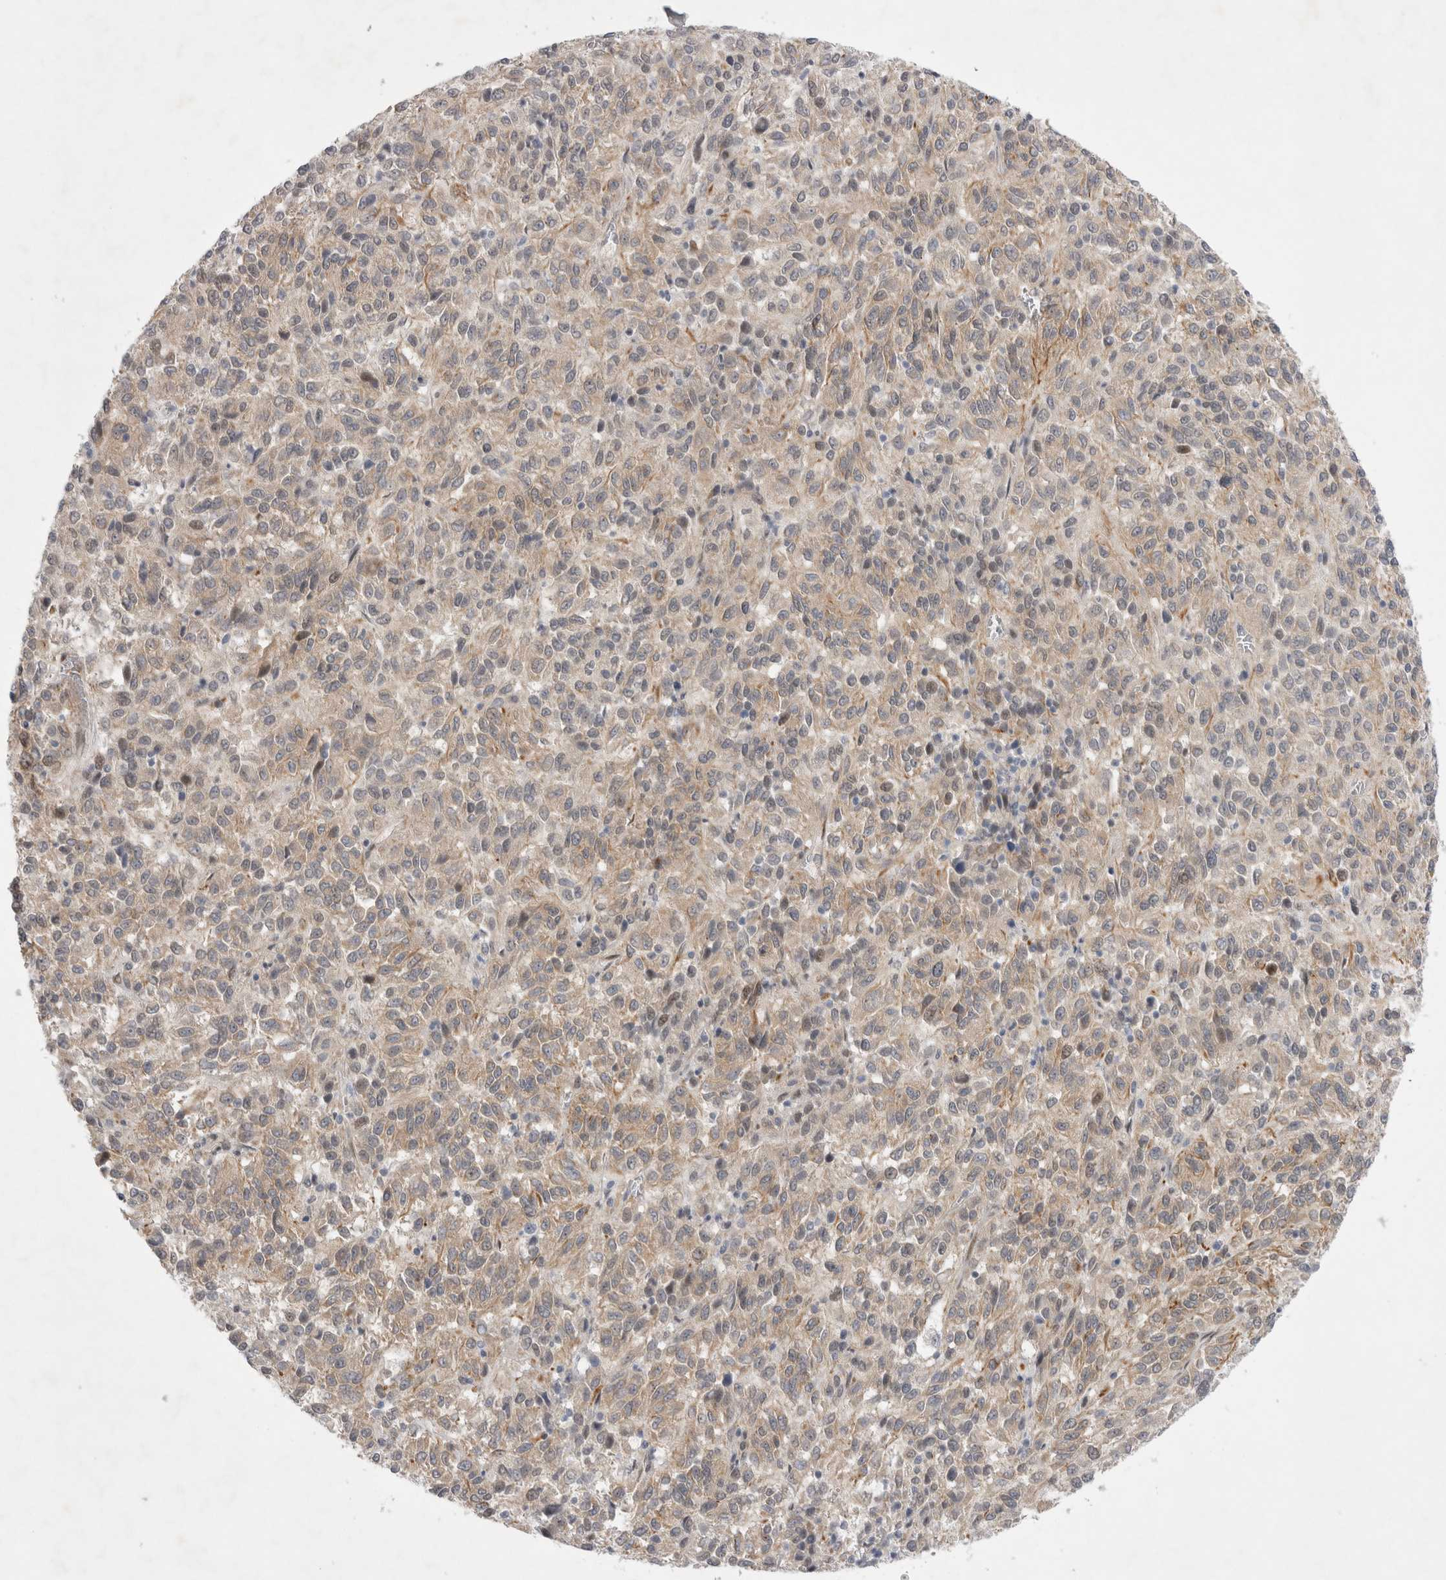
{"staining": {"intensity": "weak", "quantity": "<25%", "location": "cytoplasmic/membranous"}, "tissue": "melanoma", "cell_type": "Tumor cells", "image_type": "cancer", "snomed": [{"axis": "morphology", "description": "Malignant melanoma, Metastatic site"}, {"axis": "topography", "description": "Lung"}], "caption": "High power microscopy photomicrograph of an immunohistochemistry image of melanoma, revealing no significant expression in tumor cells.", "gene": "WIPF2", "patient": {"sex": "male", "age": 64}}